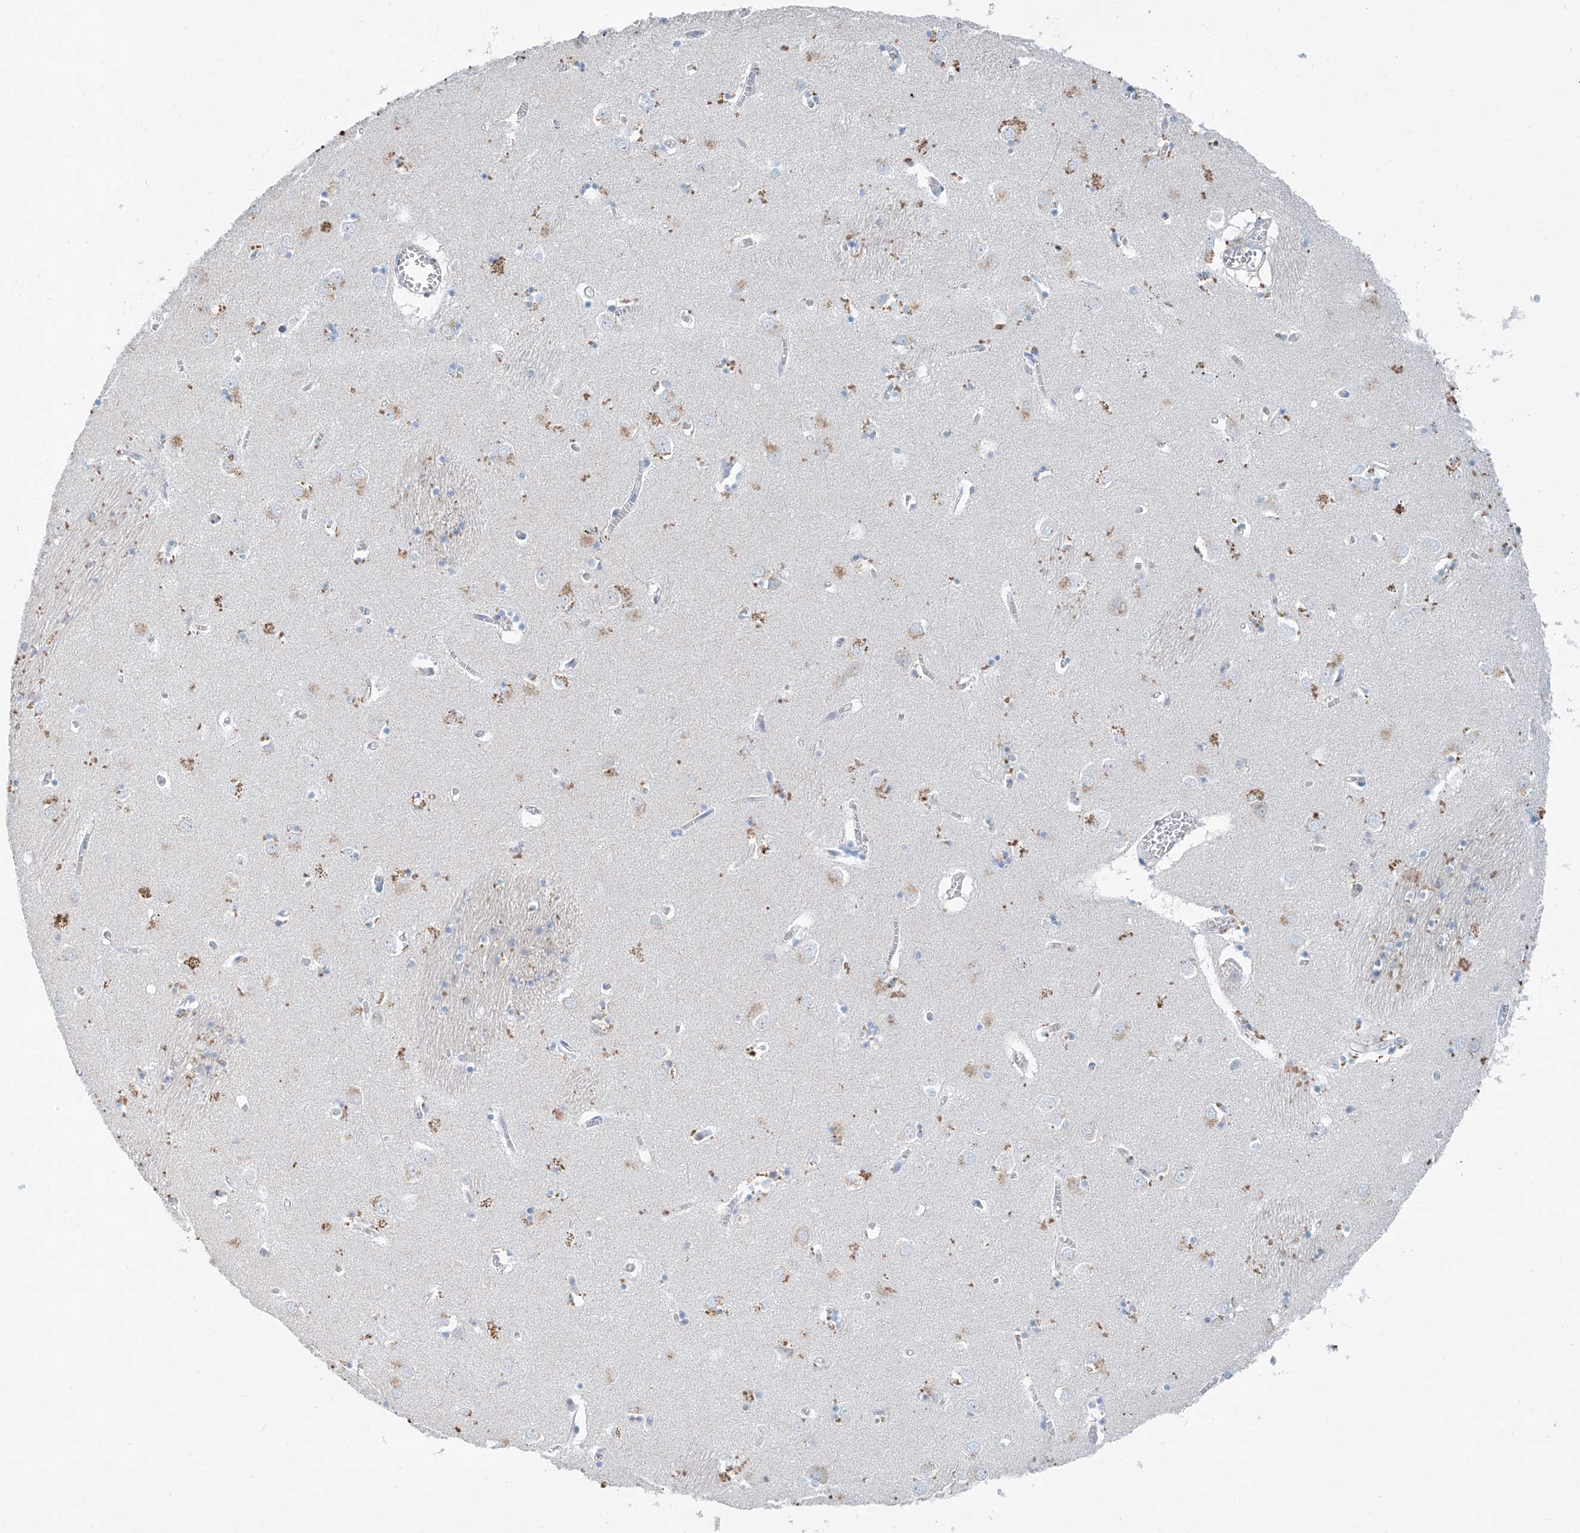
{"staining": {"intensity": "negative", "quantity": "none", "location": "none"}, "tissue": "caudate", "cell_type": "Glial cells", "image_type": "normal", "snomed": [{"axis": "morphology", "description": "Normal tissue, NOS"}, {"axis": "topography", "description": "Lateral ventricle wall"}], "caption": "This is an immunohistochemistry histopathology image of benign caudate. There is no positivity in glial cells.", "gene": "ANKRD34A", "patient": {"sex": "male", "age": 70}}